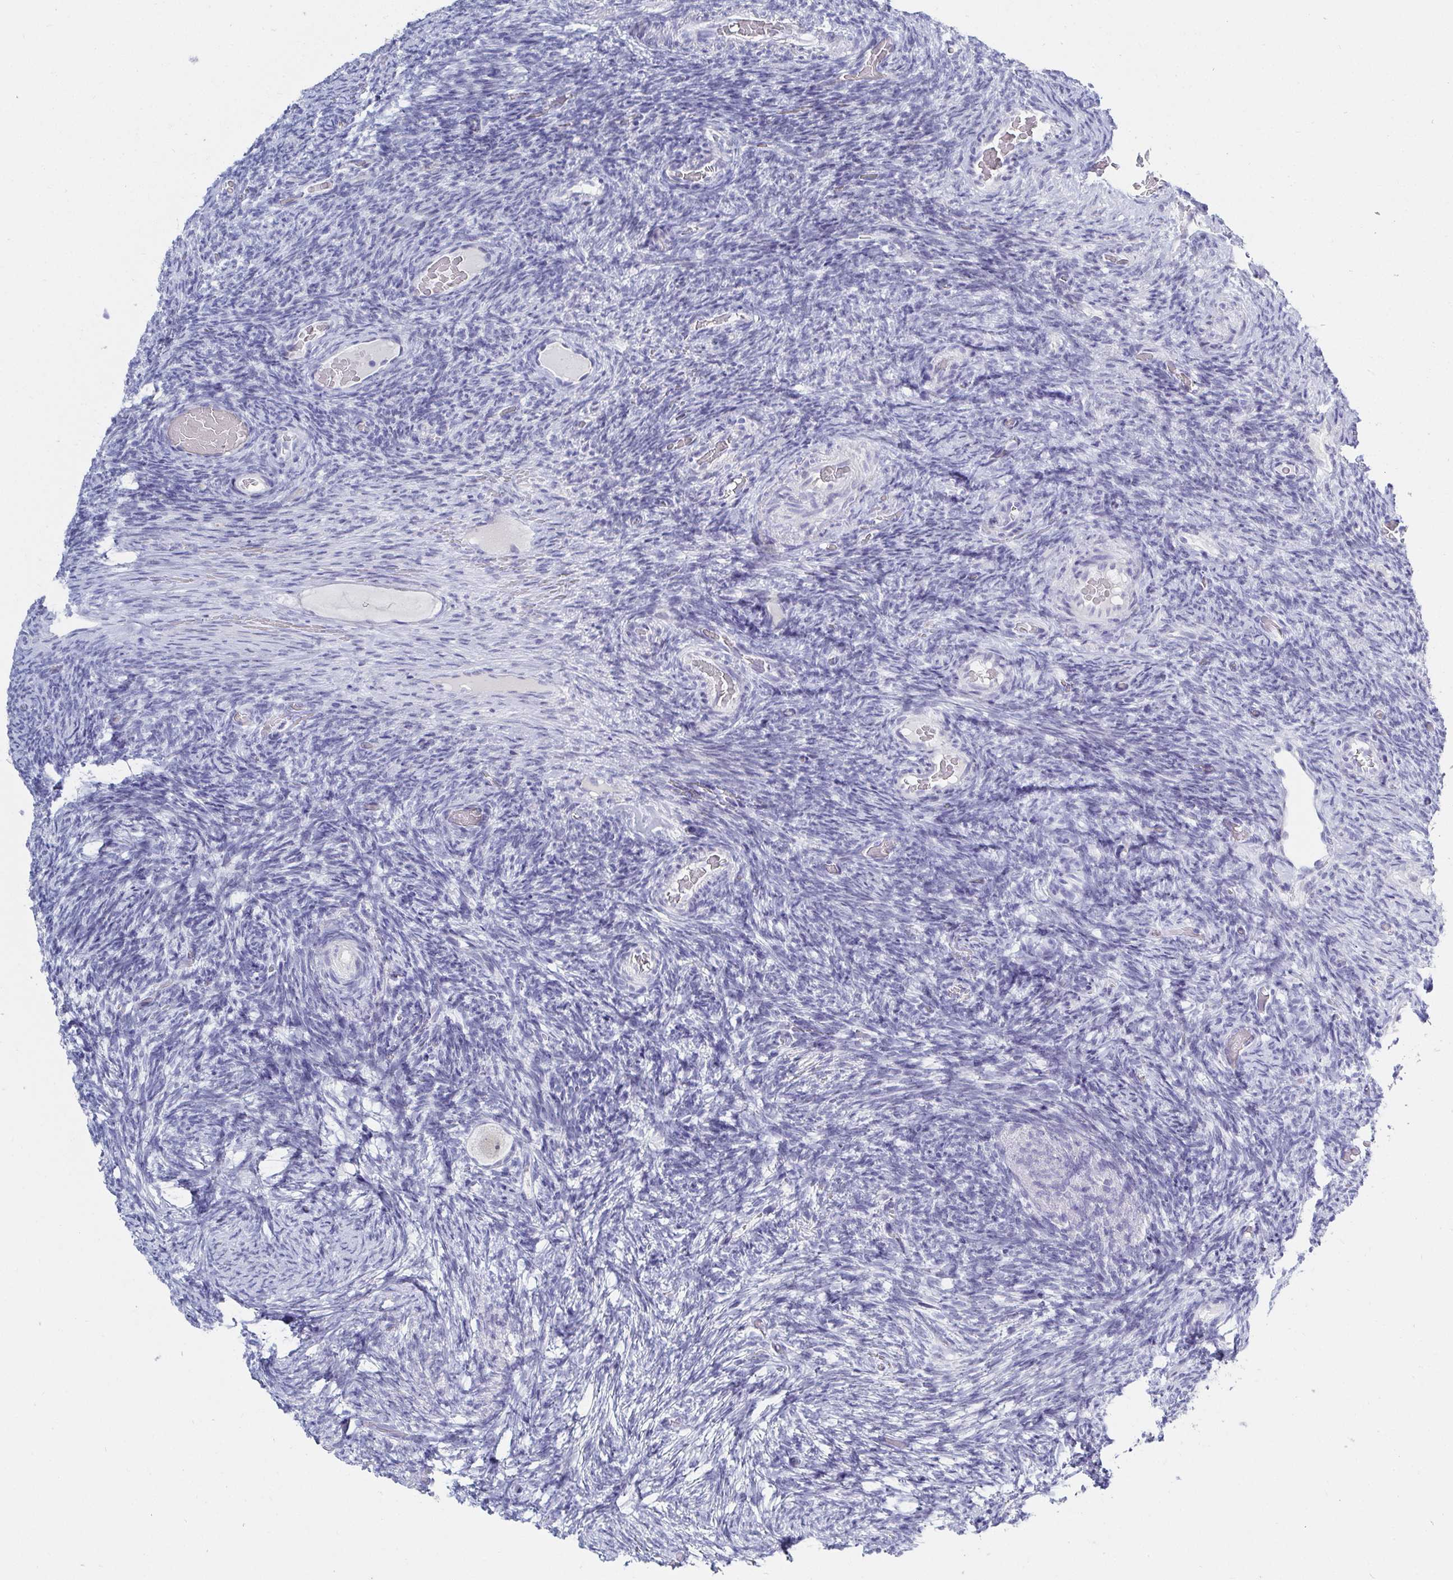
{"staining": {"intensity": "negative", "quantity": "none", "location": "none"}, "tissue": "ovary", "cell_type": "Follicle cells", "image_type": "normal", "snomed": [{"axis": "morphology", "description": "Normal tissue, NOS"}, {"axis": "topography", "description": "Ovary"}], "caption": "Immunohistochemistry (IHC) histopathology image of unremarkable ovary: ovary stained with DAB exhibits no significant protein staining in follicle cells.", "gene": "OR10K1", "patient": {"sex": "female", "age": 34}}